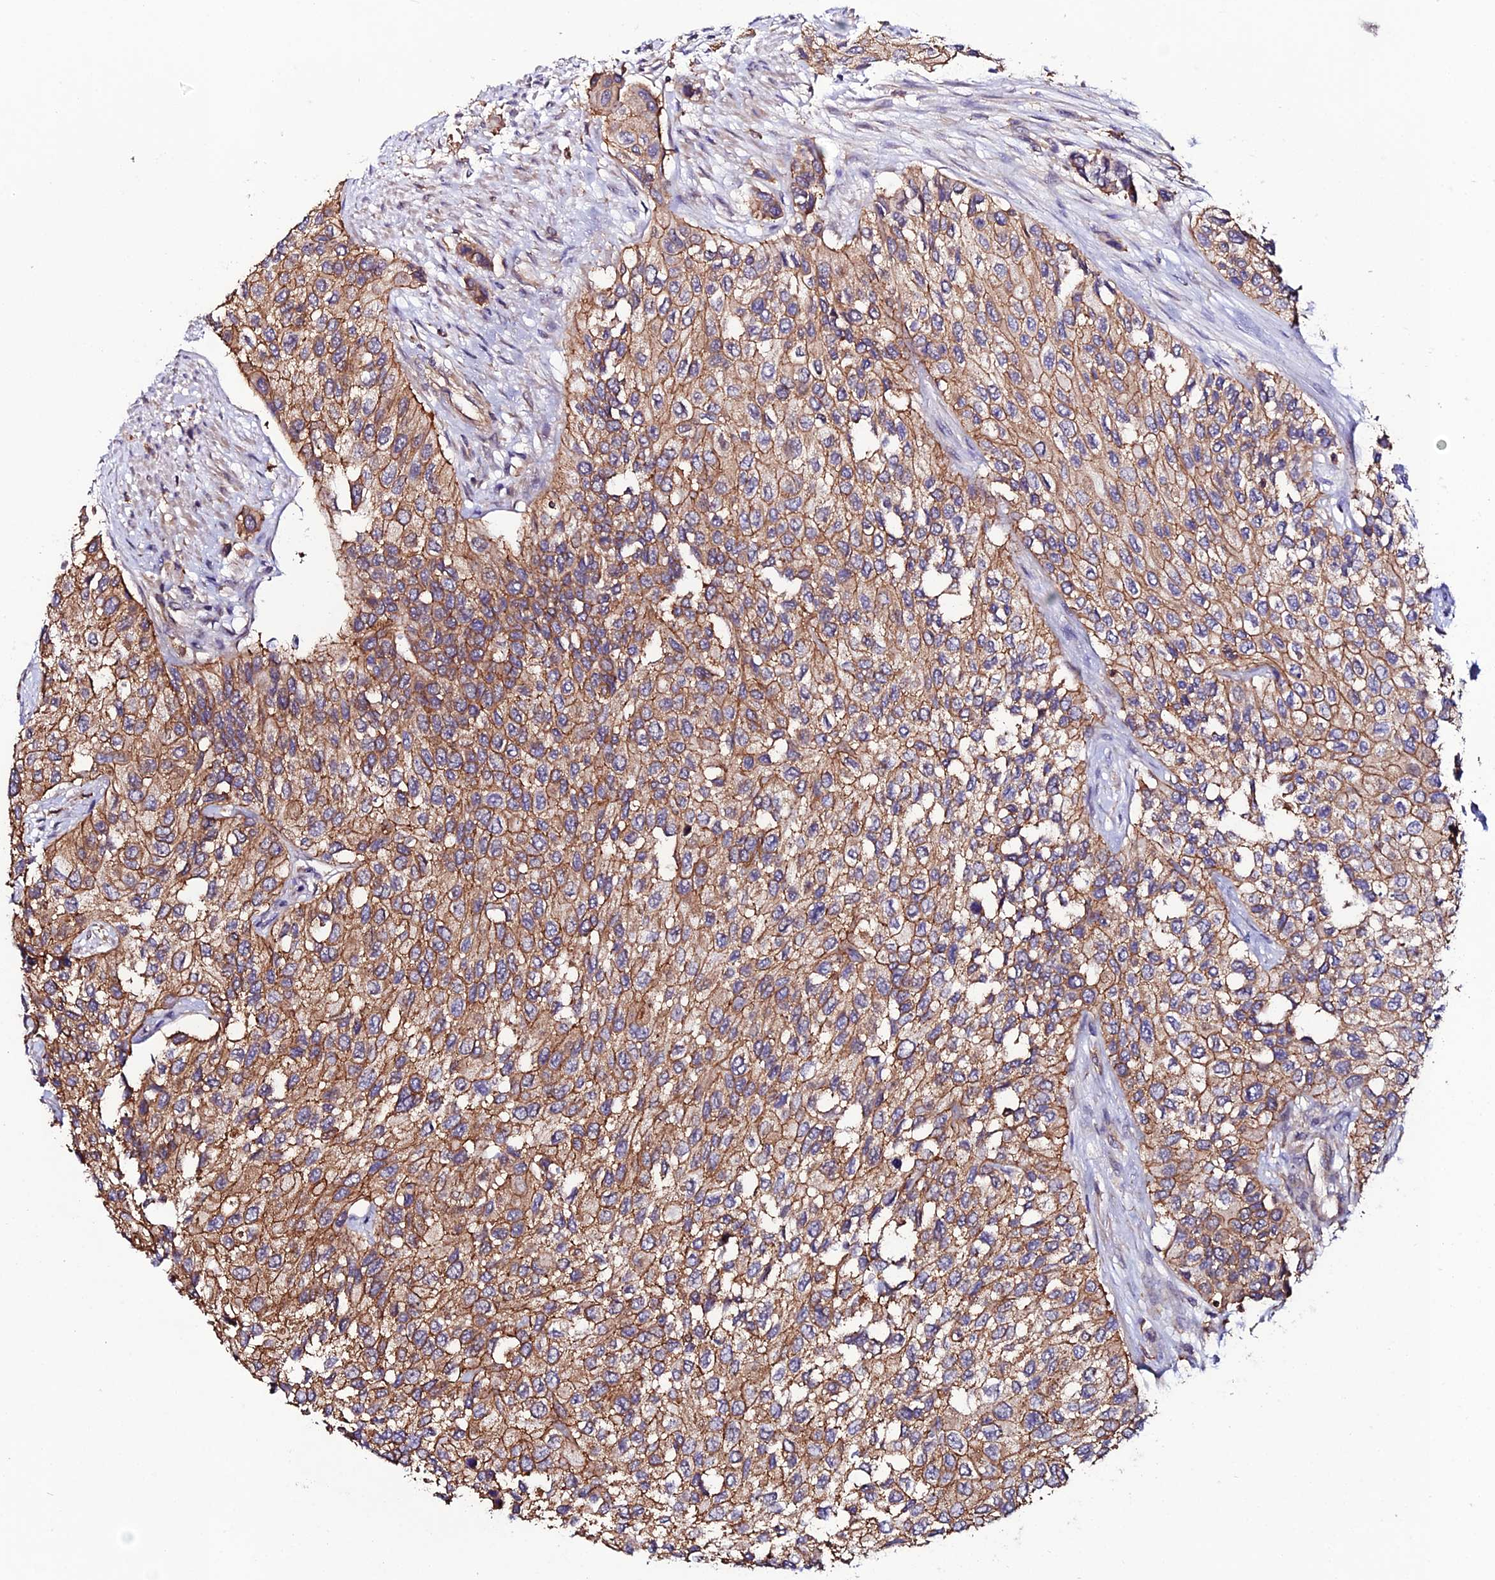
{"staining": {"intensity": "moderate", "quantity": ">75%", "location": "cytoplasmic/membranous"}, "tissue": "urothelial cancer", "cell_type": "Tumor cells", "image_type": "cancer", "snomed": [{"axis": "morphology", "description": "Normal tissue, NOS"}, {"axis": "morphology", "description": "Urothelial carcinoma, High grade"}, {"axis": "topography", "description": "Vascular tissue"}, {"axis": "topography", "description": "Urinary bladder"}], "caption": "The histopathology image exhibits immunohistochemical staining of urothelial cancer. There is moderate cytoplasmic/membranous positivity is identified in approximately >75% of tumor cells. Immunohistochemistry stains the protein in brown and the nuclei are stained blue.", "gene": "USP17L15", "patient": {"sex": "female", "age": 56}}